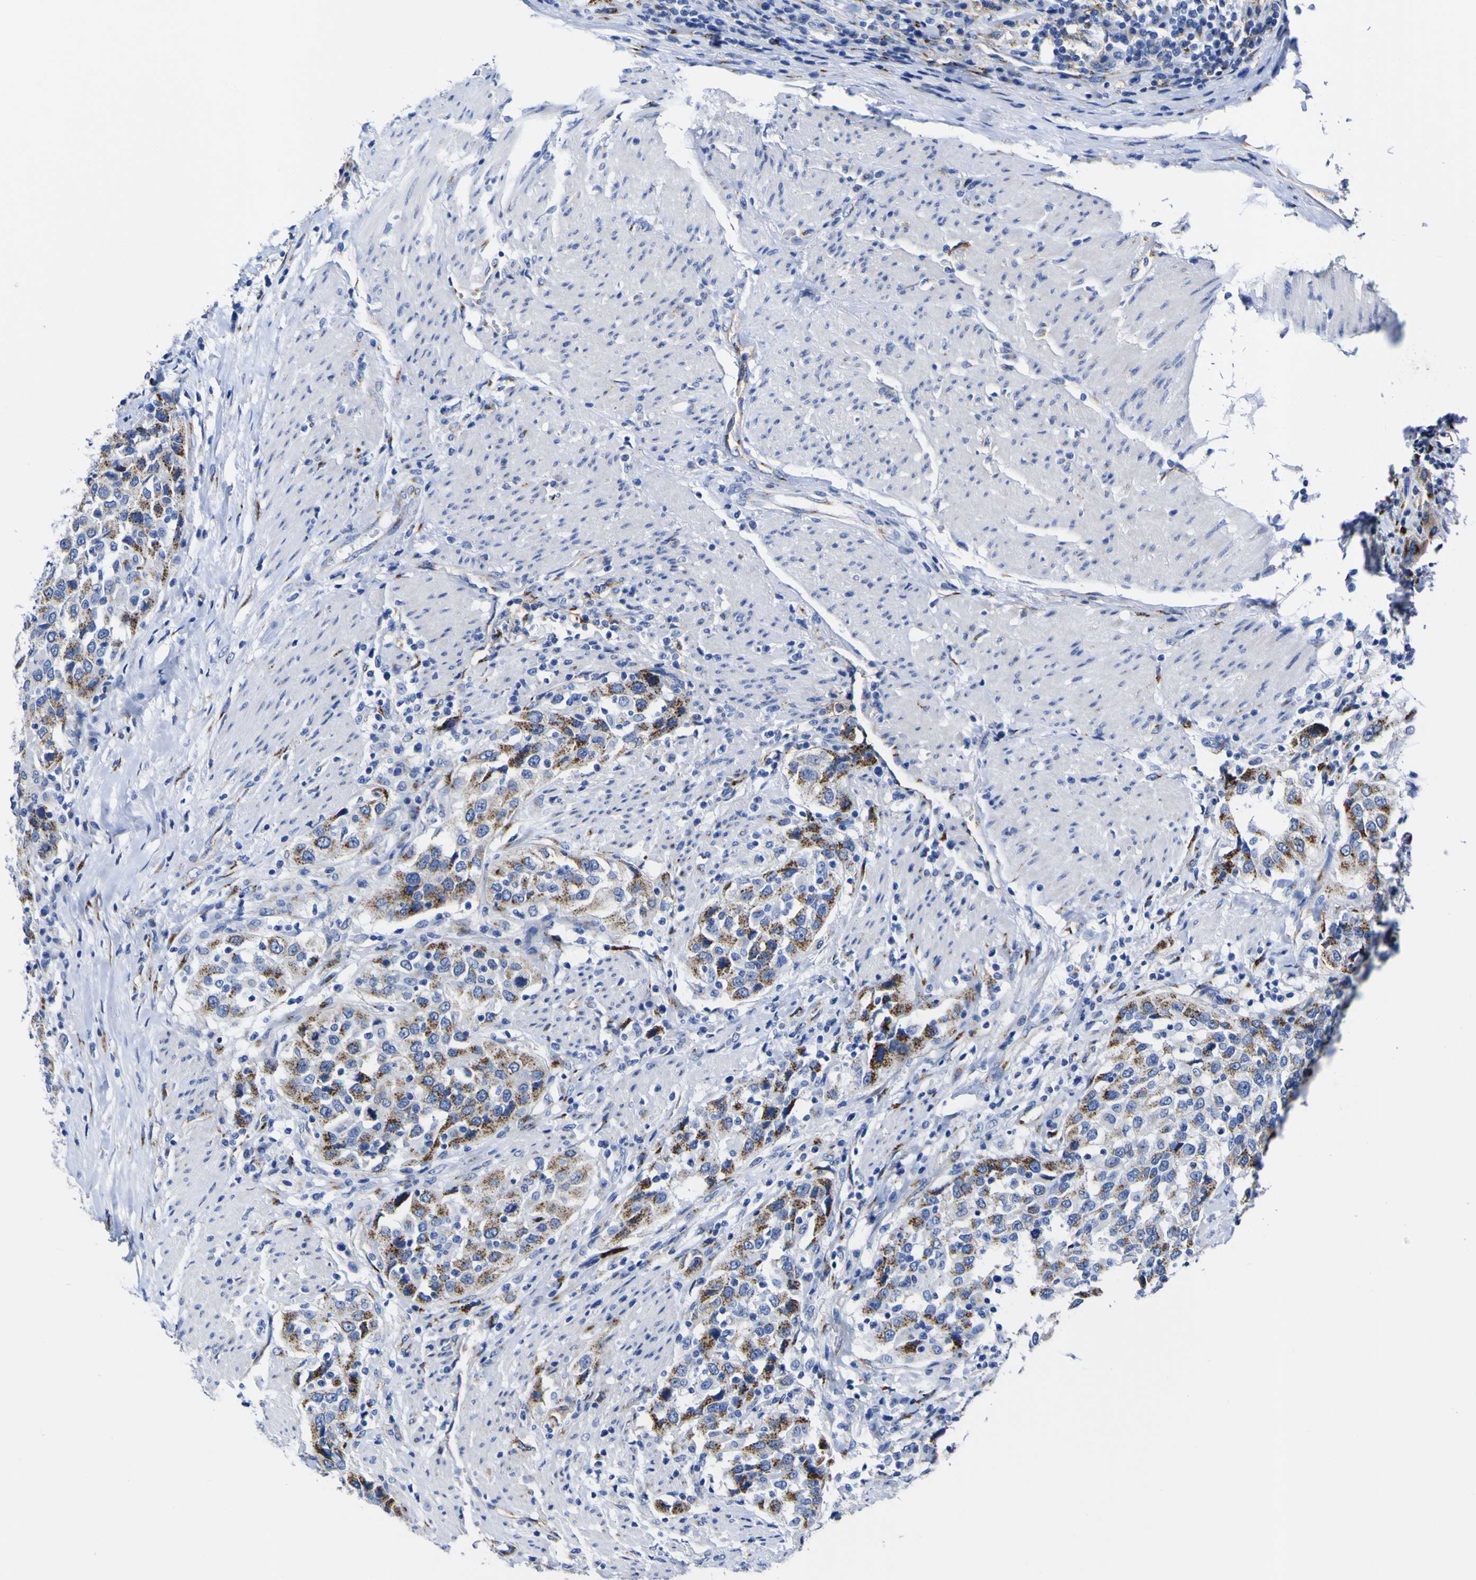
{"staining": {"intensity": "moderate", "quantity": "25%-75%", "location": "cytoplasmic/membranous"}, "tissue": "urothelial cancer", "cell_type": "Tumor cells", "image_type": "cancer", "snomed": [{"axis": "morphology", "description": "Urothelial carcinoma, High grade"}, {"axis": "topography", "description": "Urinary bladder"}], "caption": "The image exhibits immunohistochemical staining of urothelial cancer. There is moderate cytoplasmic/membranous positivity is identified in about 25%-75% of tumor cells.", "gene": "GOLM1", "patient": {"sex": "female", "age": 80}}